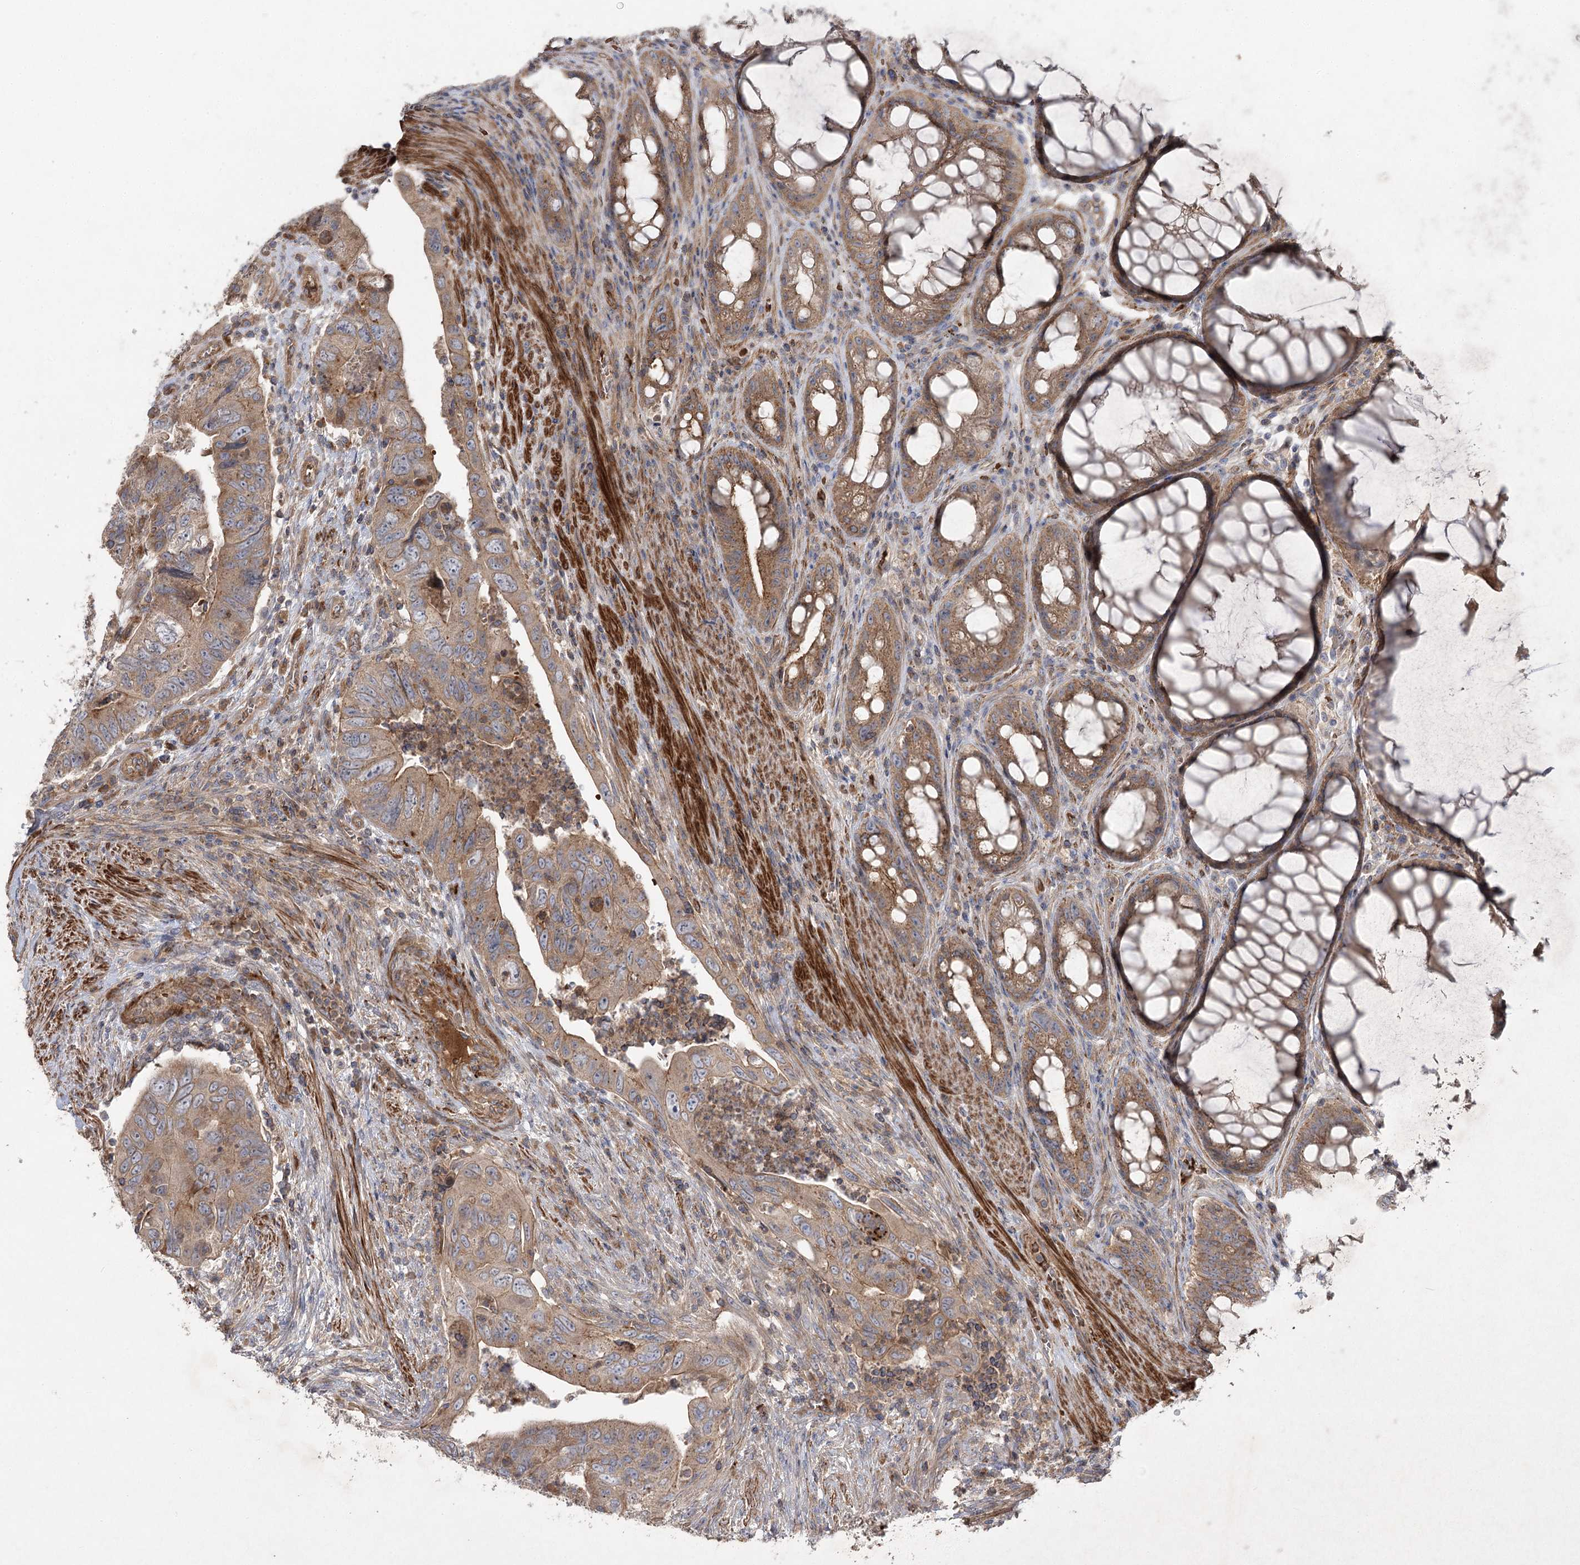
{"staining": {"intensity": "moderate", "quantity": ">75%", "location": "cytoplasmic/membranous"}, "tissue": "colorectal cancer", "cell_type": "Tumor cells", "image_type": "cancer", "snomed": [{"axis": "morphology", "description": "Adenocarcinoma, NOS"}, {"axis": "topography", "description": "Rectum"}], "caption": "Protein expression by IHC demonstrates moderate cytoplasmic/membranous positivity in about >75% of tumor cells in colorectal cancer.", "gene": "KIAA0825", "patient": {"sex": "male", "age": 63}}